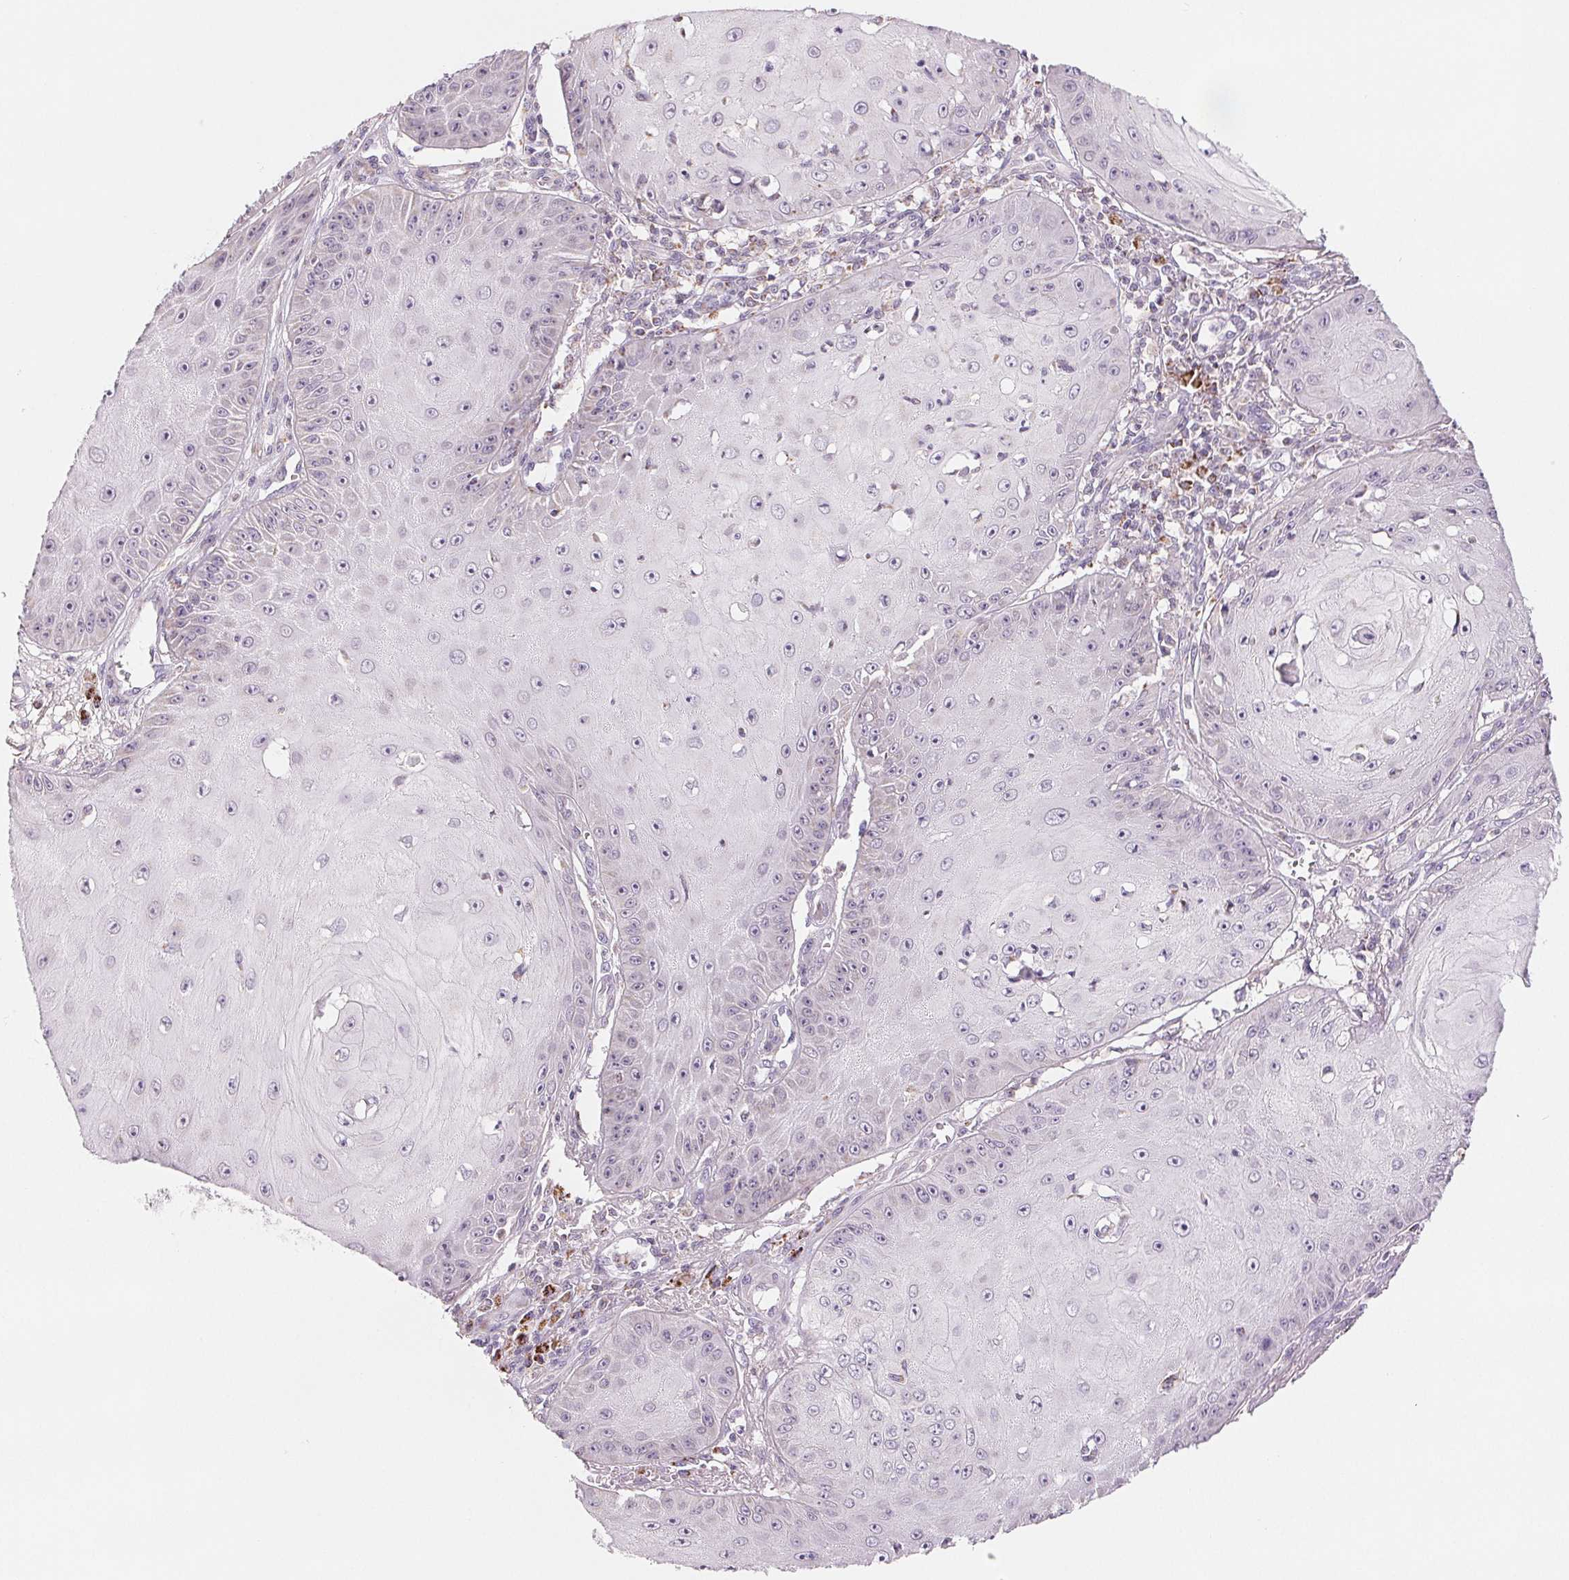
{"staining": {"intensity": "negative", "quantity": "none", "location": "none"}, "tissue": "skin cancer", "cell_type": "Tumor cells", "image_type": "cancer", "snomed": [{"axis": "morphology", "description": "Squamous cell carcinoma, NOS"}, {"axis": "topography", "description": "Skin"}], "caption": "High power microscopy micrograph of an immunohistochemistry (IHC) micrograph of skin cancer, revealing no significant staining in tumor cells.", "gene": "HINT2", "patient": {"sex": "male", "age": 70}}